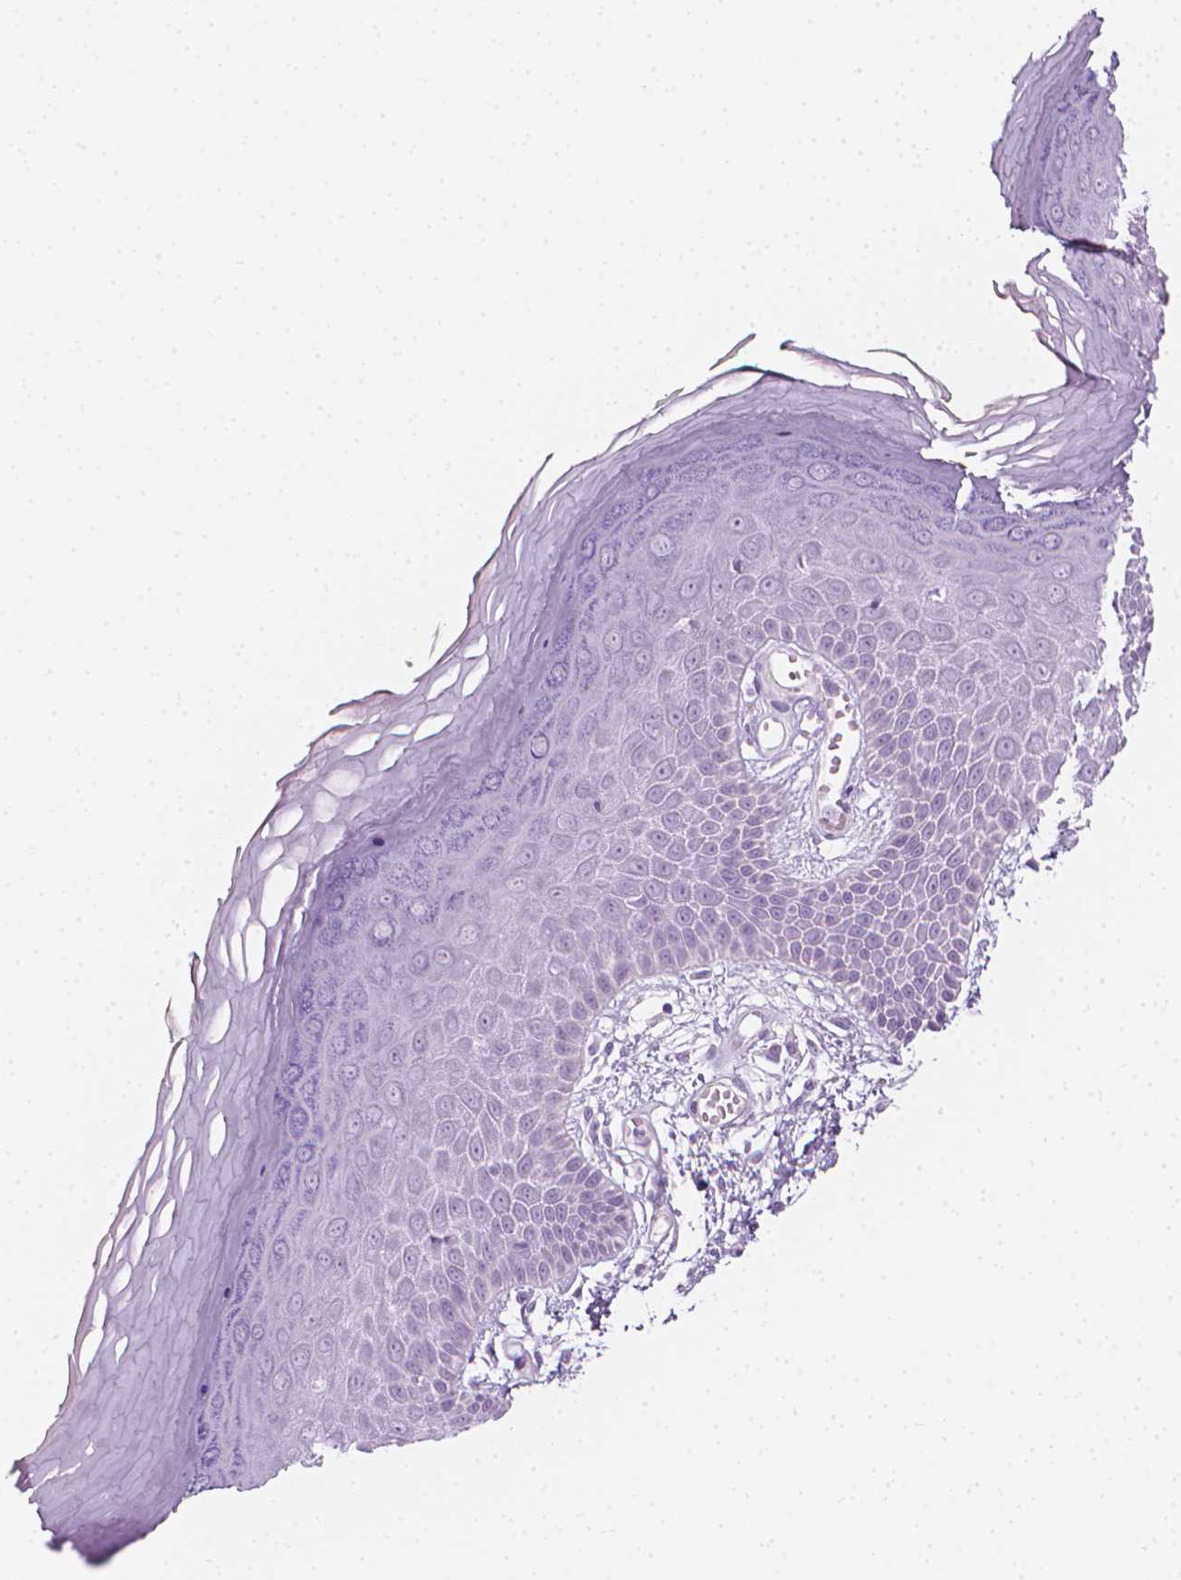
{"staining": {"intensity": "negative", "quantity": "none", "location": "none"}, "tissue": "skin", "cell_type": "Epidermal cells", "image_type": "normal", "snomed": [{"axis": "morphology", "description": "Normal tissue, NOS"}, {"axis": "topography", "description": "Anal"}, {"axis": "topography", "description": "Peripheral nerve tissue"}], "caption": "Histopathology image shows no protein positivity in epidermal cells of unremarkable skin. (DAB IHC with hematoxylin counter stain).", "gene": "SCG3", "patient": {"sex": "male", "age": 78}}